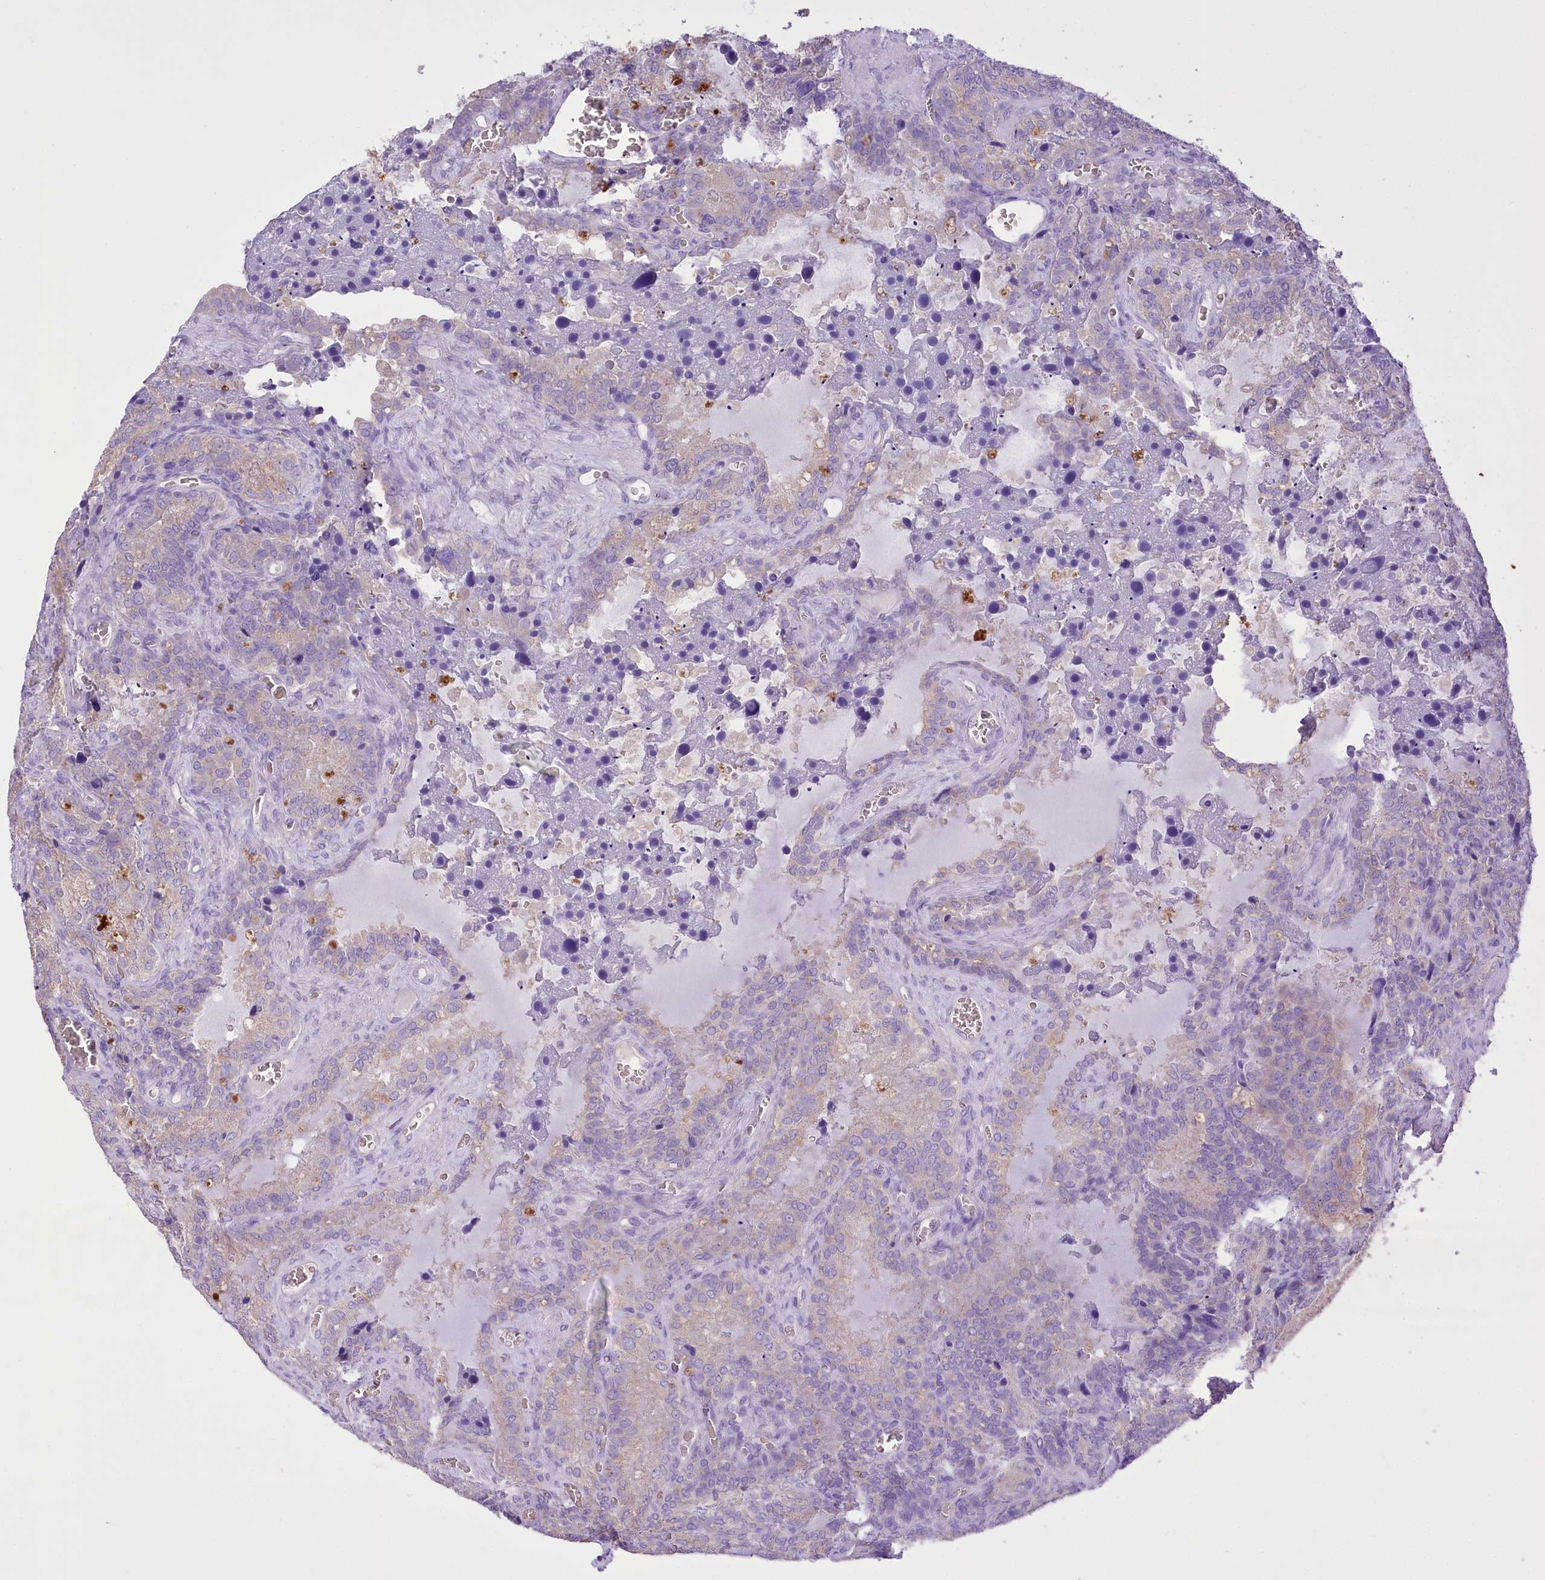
{"staining": {"intensity": "weak", "quantity": "<25%", "location": "cytoplasmic/membranous"}, "tissue": "seminal vesicle", "cell_type": "Glandular cells", "image_type": "normal", "snomed": [{"axis": "morphology", "description": "Normal tissue, NOS"}, {"axis": "topography", "description": "Seminal veicle"}], "caption": "An immunohistochemistry photomicrograph of benign seminal vesicle is shown. There is no staining in glandular cells of seminal vesicle. The staining is performed using DAB (3,3'-diaminobenzidine) brown chromogen with nuclei counter-stained in using hematoxylin.", "gene": "PRSS53", "patient": {"sex": "male", "age": 62}}